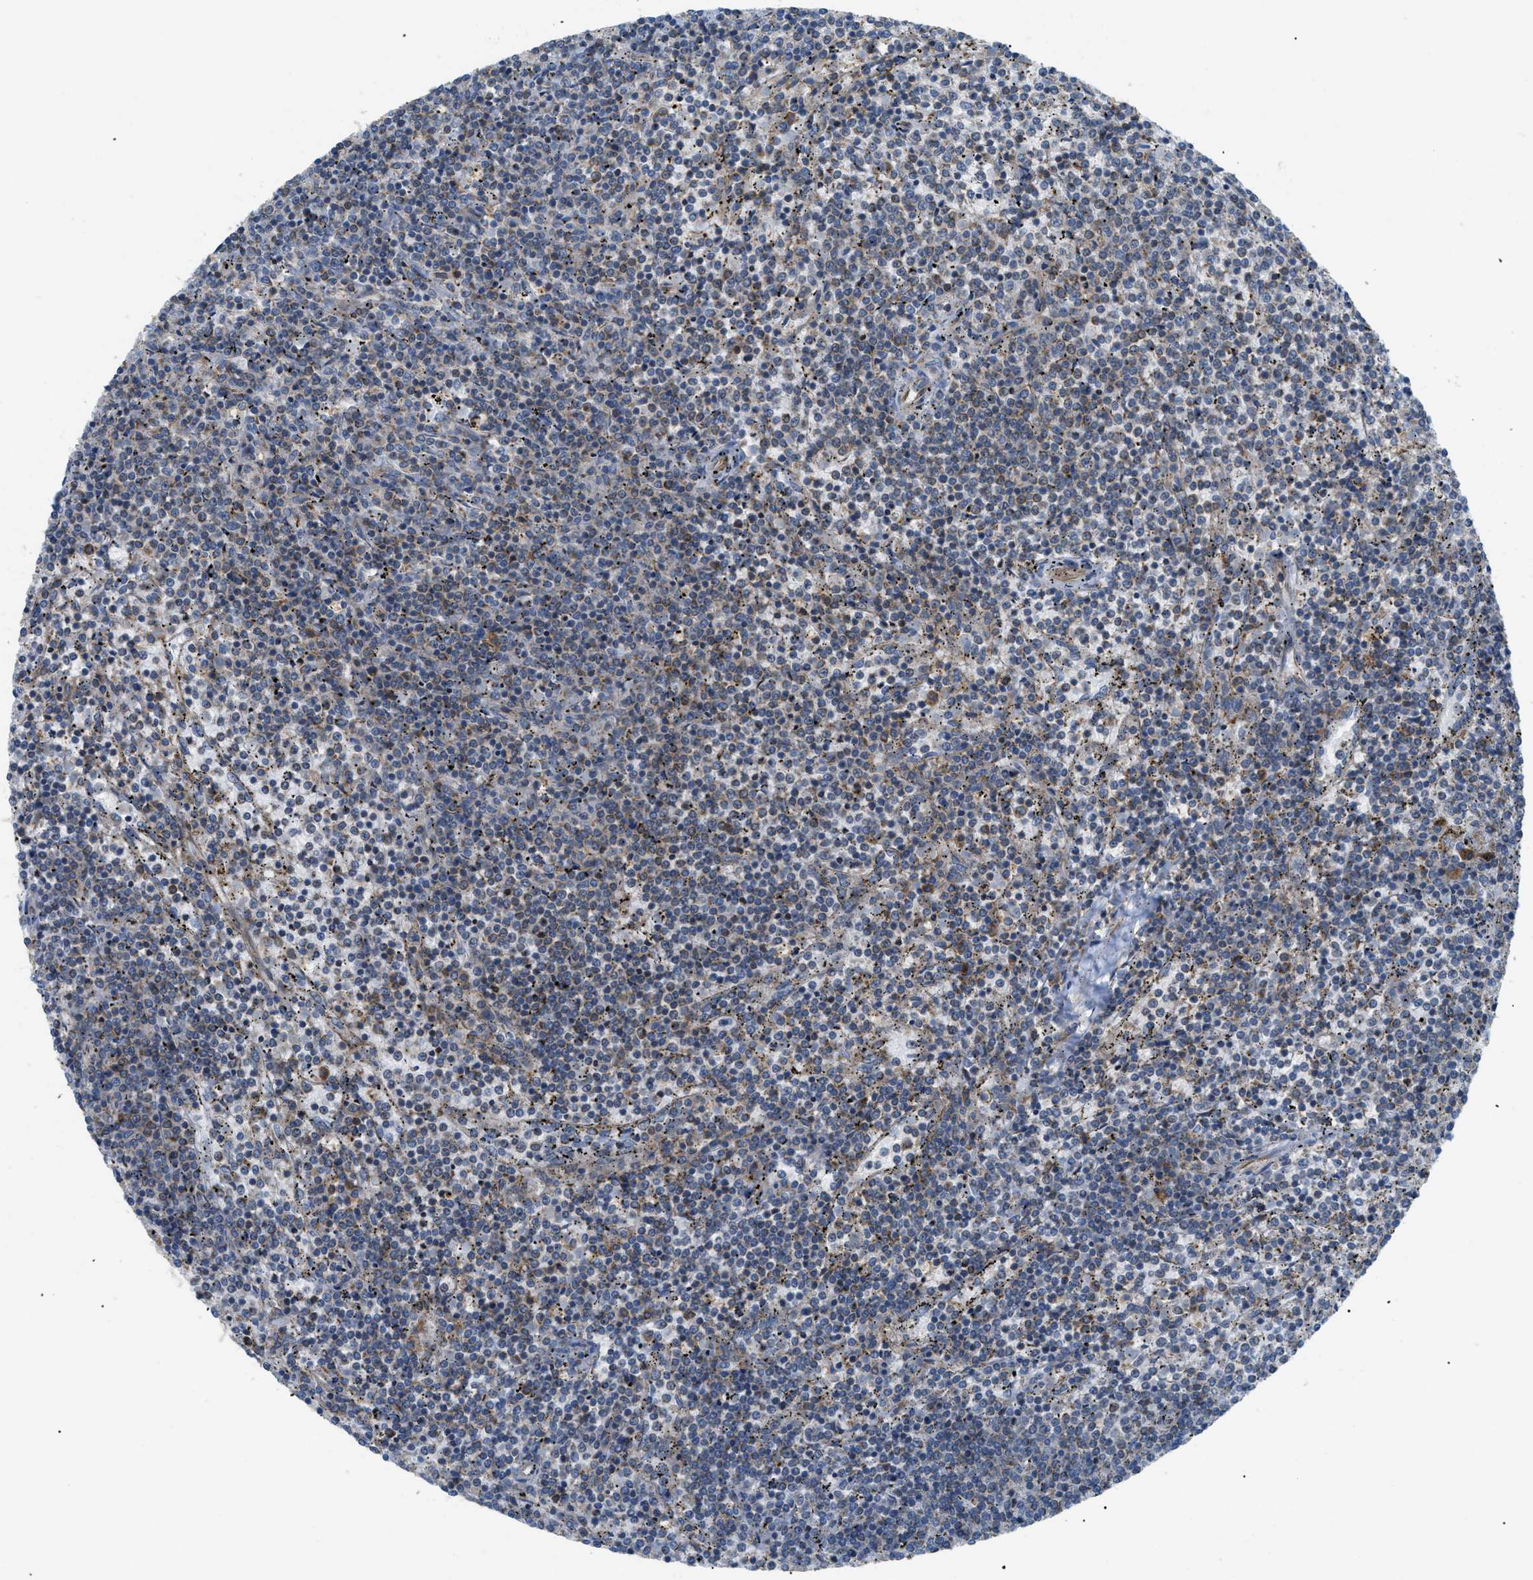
{"staining": {"intensity": "weak", "quantity": "25%-75%", "location": "cytoplasmic/membranous"}, "tissue": "lymphoma", "cell_type": "Tumor cells", "image_type": "cancer", "snomed": [{"axis": "morphology", "description": "Malignant lymphoma, non-Hodgkin's type, Low grade"}, {"axis": "topography", "description": "Spleen"}], "caption": "Immunohistochemical staining of human lymphoma shows weak cytoplasmic/membranous protein staining in about 25%-75% of tumor cells.", "gene": "ATP2A3", "patient": {"sex": "female", "age": 50}}